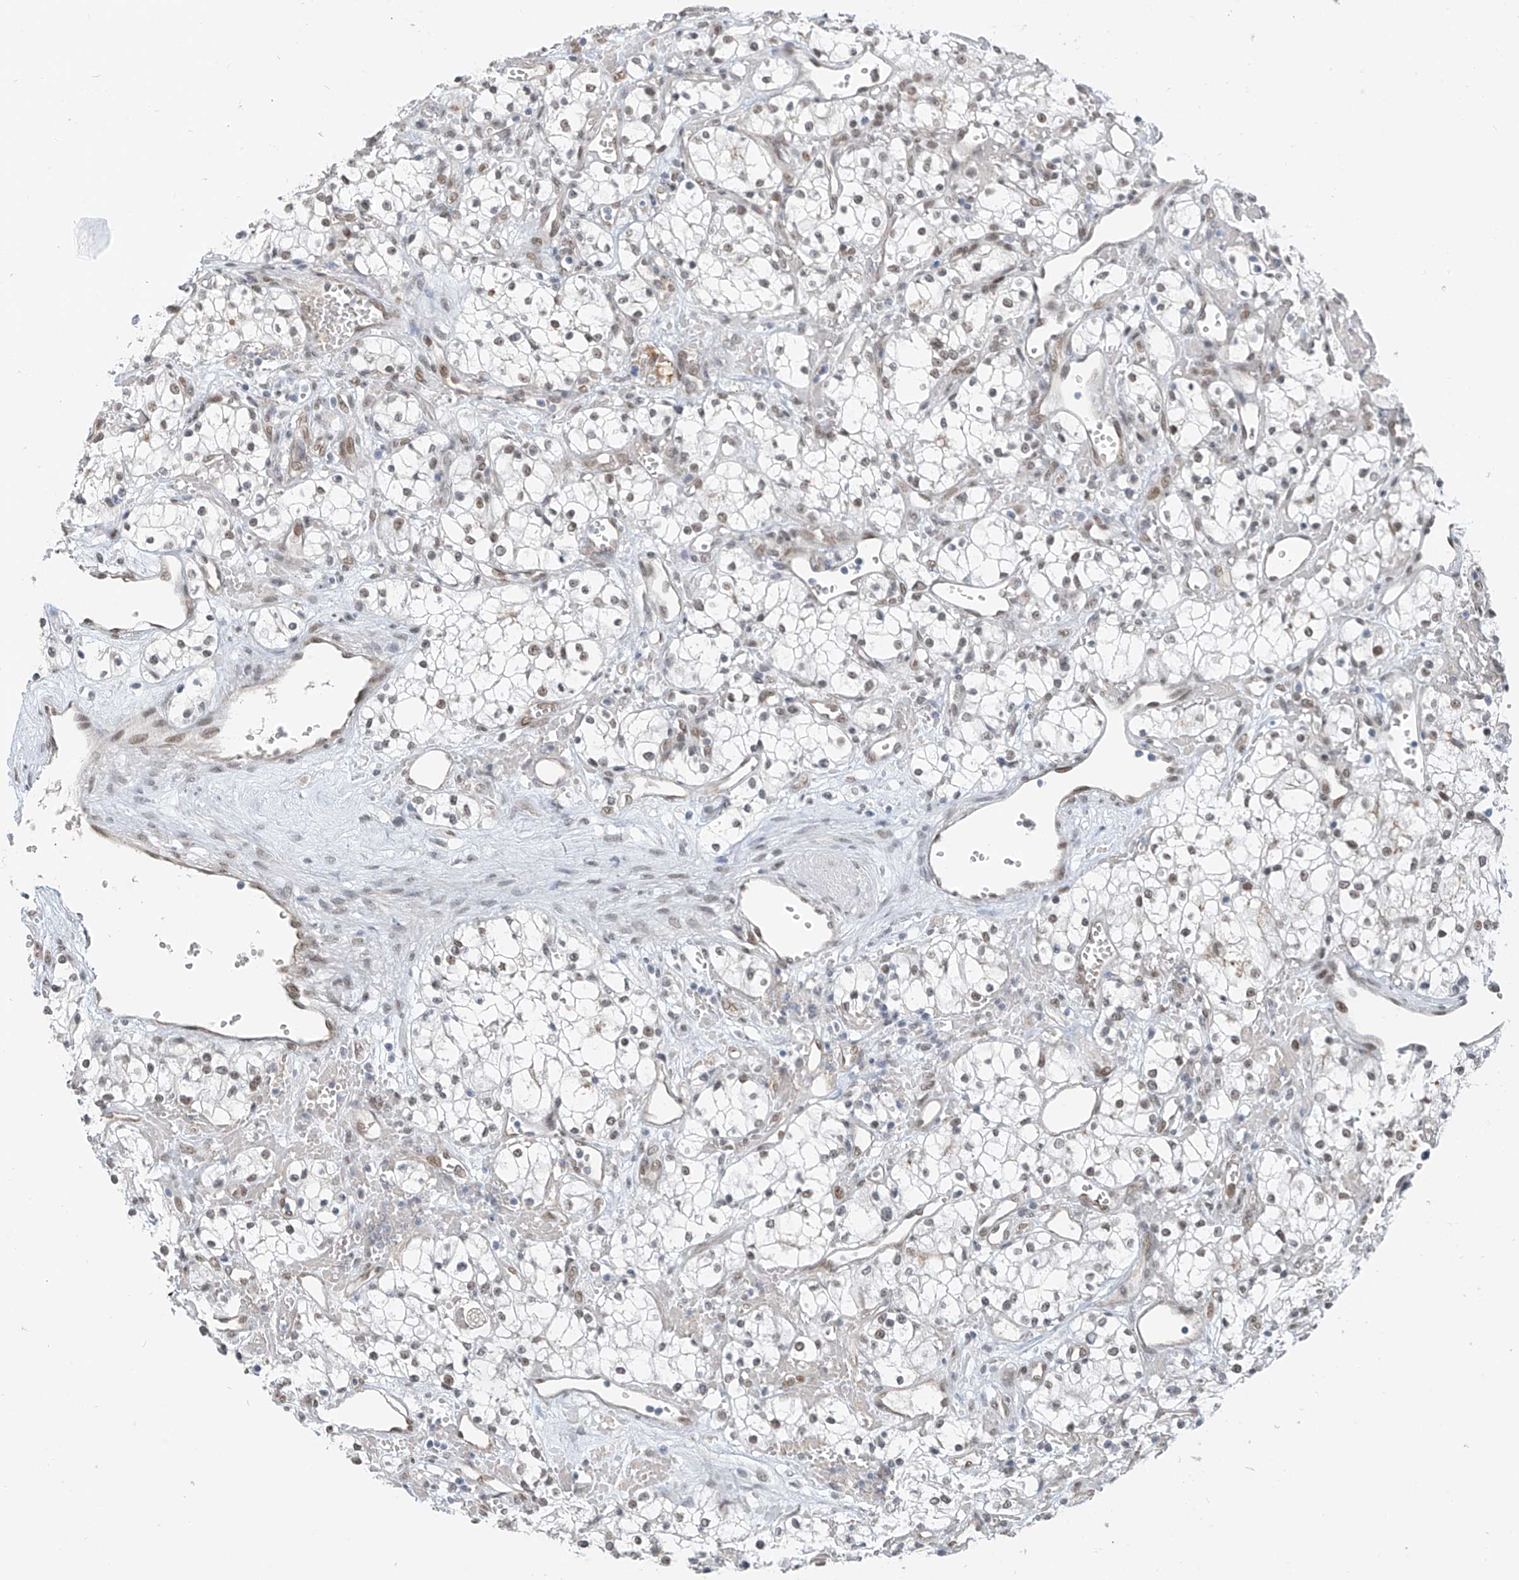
{"staining": {"intensity": "weak", "quantity": ">75%", "location": "nuclear"}, "tissue": "renal cancer", "cell_type": "Tumor cells", "image_type": "cancer", "snomed": [{"axis": "morphology", "description": "Adenocarcinoma, NOS"}, {"axis": "topography", "description": "Kidney"}], "caption": "IHC histopathology image of neoplastic tissue: human renal adenocarcinoma stained using IHC shows low levels of weak protein expression localized specifically in the nuclear of tumor cells, appearing as a nuclear brown color.", "gene": "MCM9", "patient": {"sex": "male", "age": 59}}